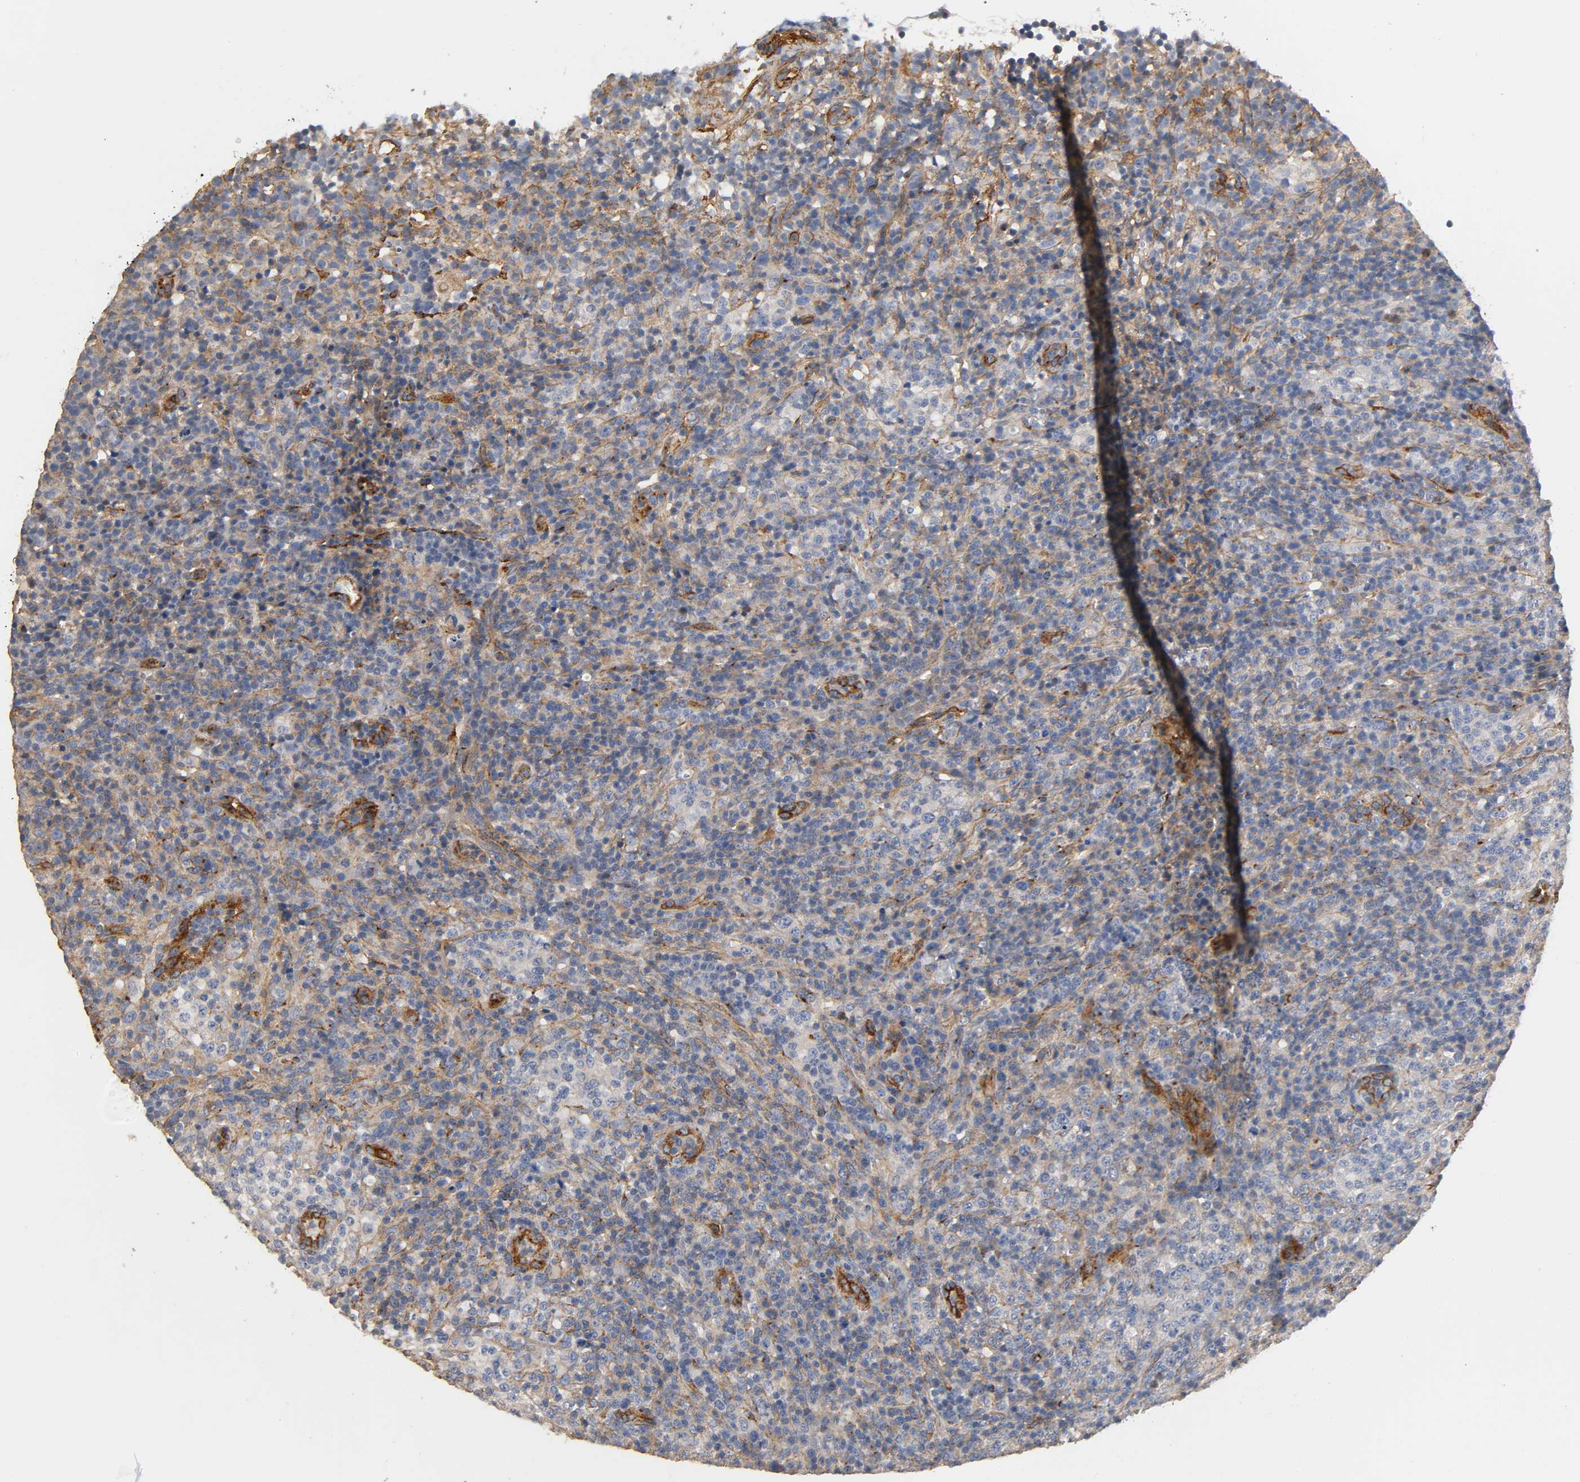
{"staining": {"intensity": "weak", "quantity": "25%-75%", "location": "cytoplasmic/membranous"}, "tissue": "lymphoma", "cell_type": "Tumor cells", "image_type": "cancer", "snomed": [{"axis": "morphology", "description": "Malignant lymphoma, non-Hodgkin's type, High grade"}, {"axis": "topography", "description": "Lymph node"}], "caption": "High-power microscopy captured an immunohistochemistry (IHC) image of lymphoma, revealing weak cytoplasmic/membranous staining in about 25%-75% of tumor cells. Nuclei are stained in blue.", "gene": "IFITM3", "patient": {"sex": "female", "age": 76}}